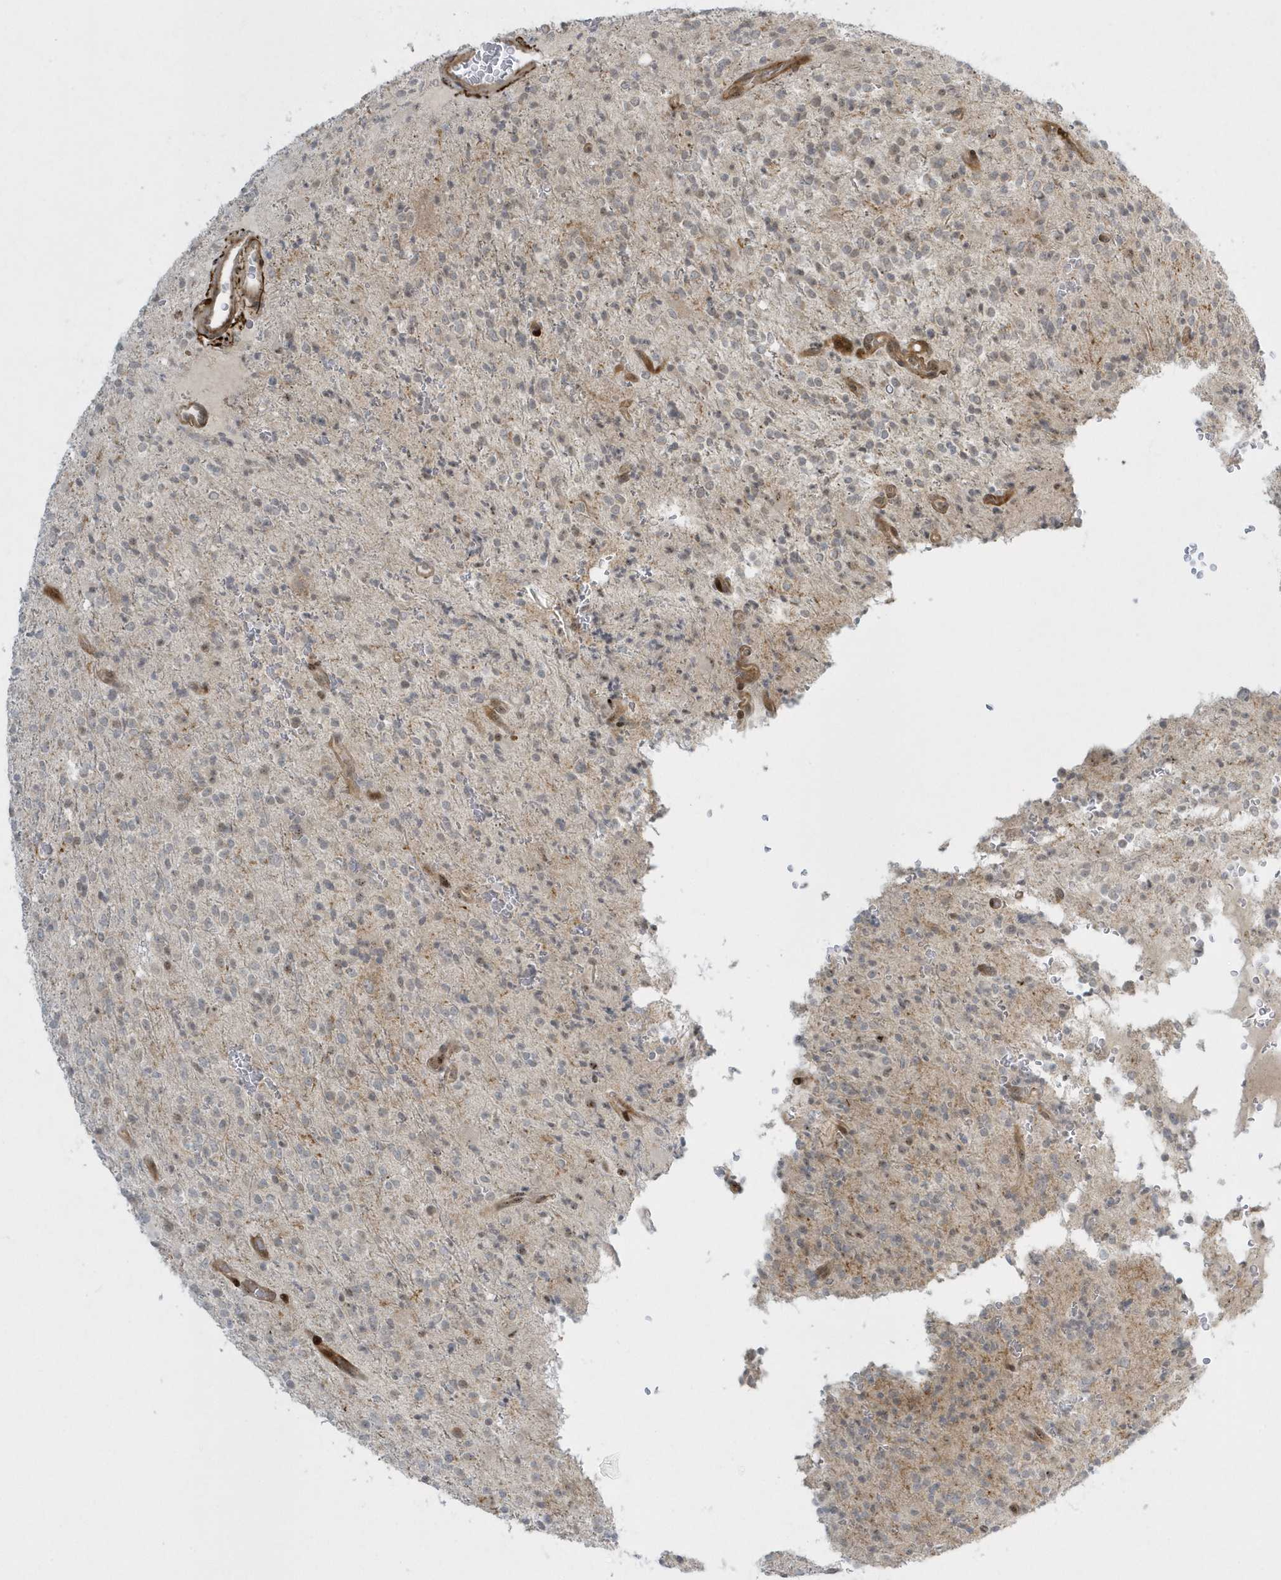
{"staining": {"intensity": "weak", "quantity": "<25%", "location": "cytoplasmic/membranous"}, "tissue": "glioma", "cell_type": "Tumor cells", "image_type": "cancer", "snomed": [{"axis": "morphology", "description": "Glioma, malignant, High grade"}, {"axis": "topography", "description": "Brain"}], "caption": "An immunohistochemistry (IHC) photomicrograph of malignant glioma (high-grade) is shown. There is no staining in tumor cells of malignant glioma (high-grade). (Immunohistochemistry (ihc), brightfield microscopy, high magnification).", "gene": "MASP2", "patient": {"sex": "male", "age": 34}}